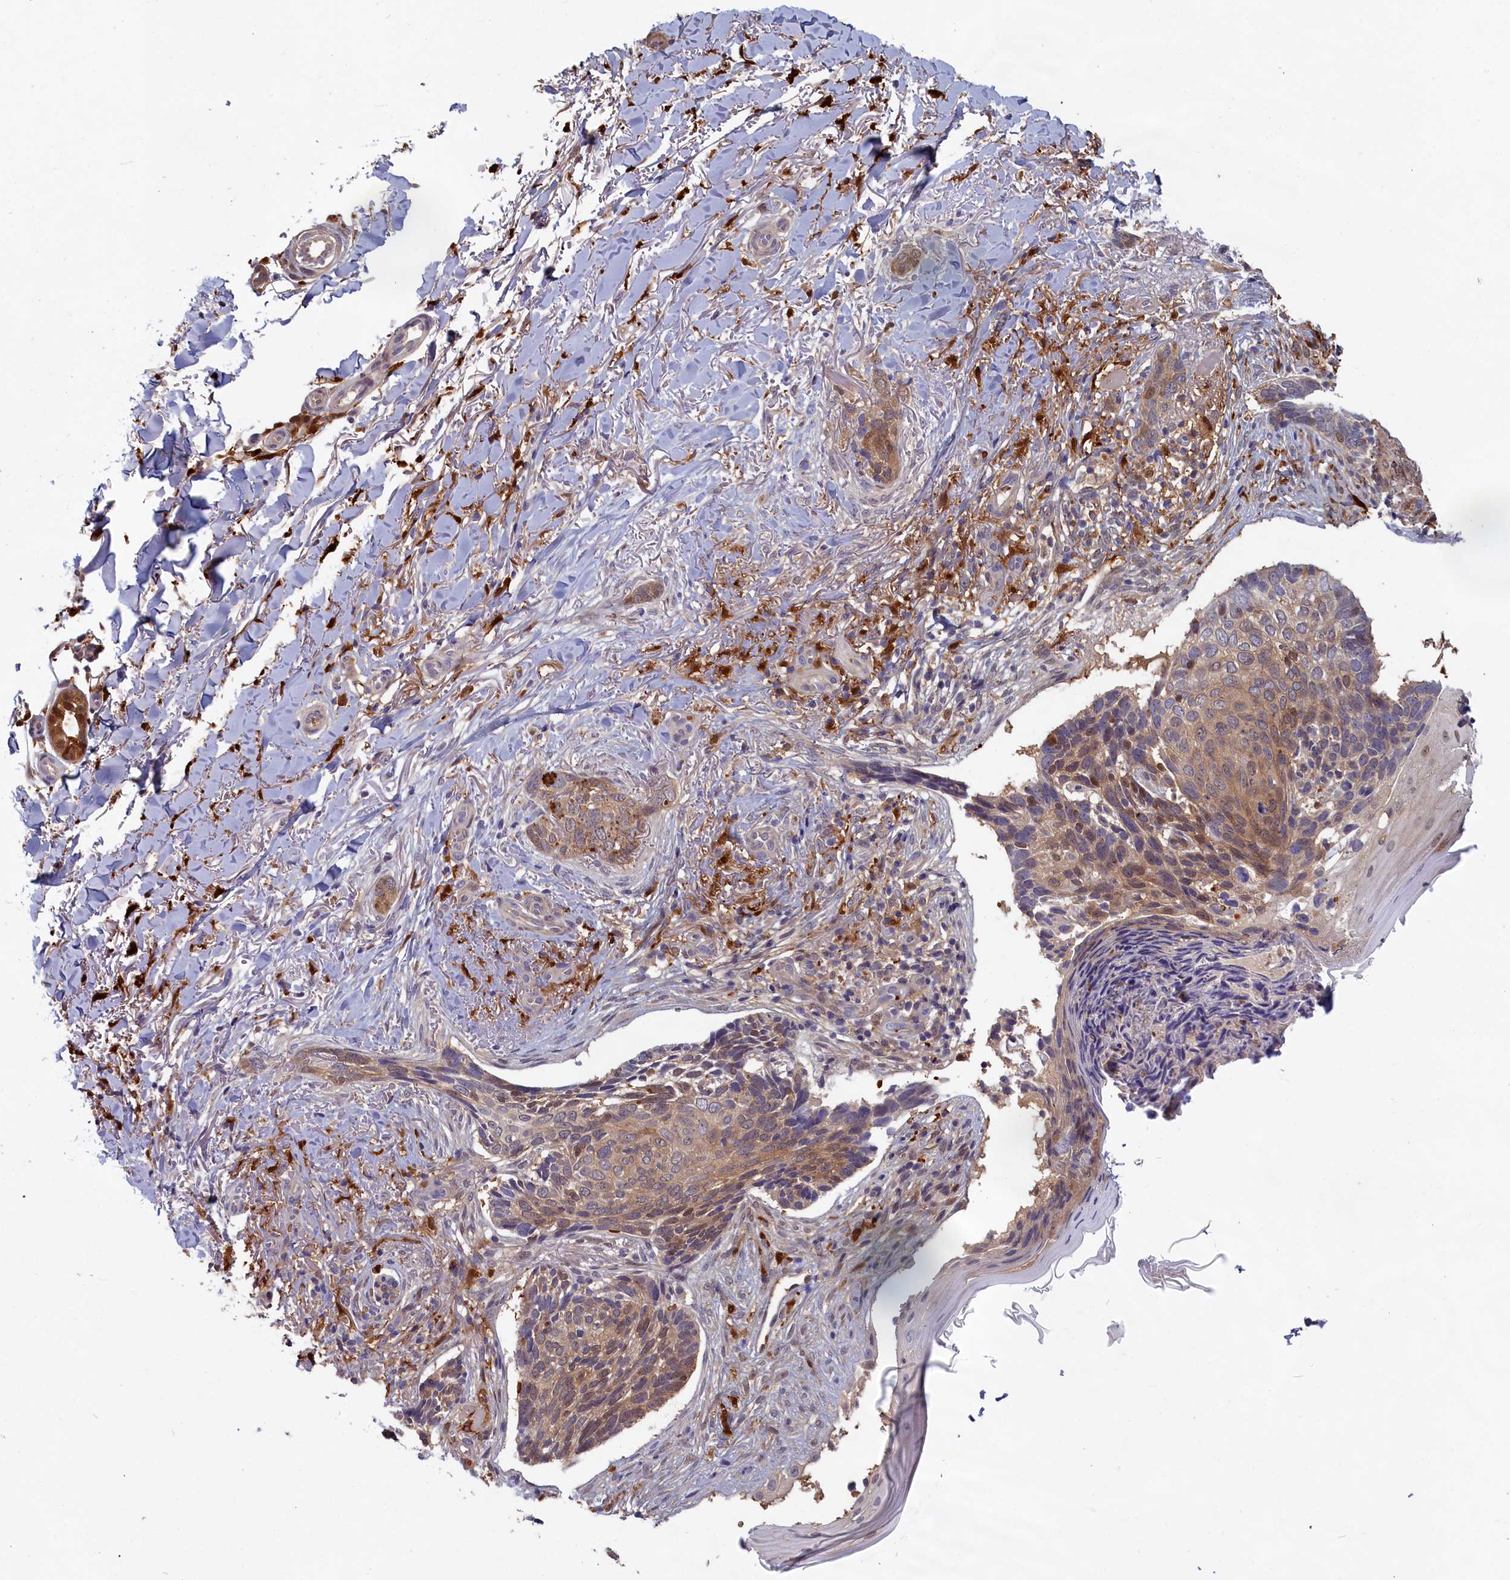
{"staining": {"intensity": "weak", "quantity": ">75%", "location": "cytoplasmic/membranous"}, "tissue": "skin cancer", "cell_type": "Tumor cells", "image_type": "cancer", "snomed": [{"axis": "morphology", "description": "Normal tissue, NOS"}, {"axis": "morphology", "description": "Basal cell carcinoma"}, {"axis": "topography", "description": "Skin"}], "caption": "Weak cytoplasmic/membranous positivity is seen in approximately >75% of tumor cells in skin cancer.", "gene": "BLVRB", "patient": {"sex": "female", "age": 67}}